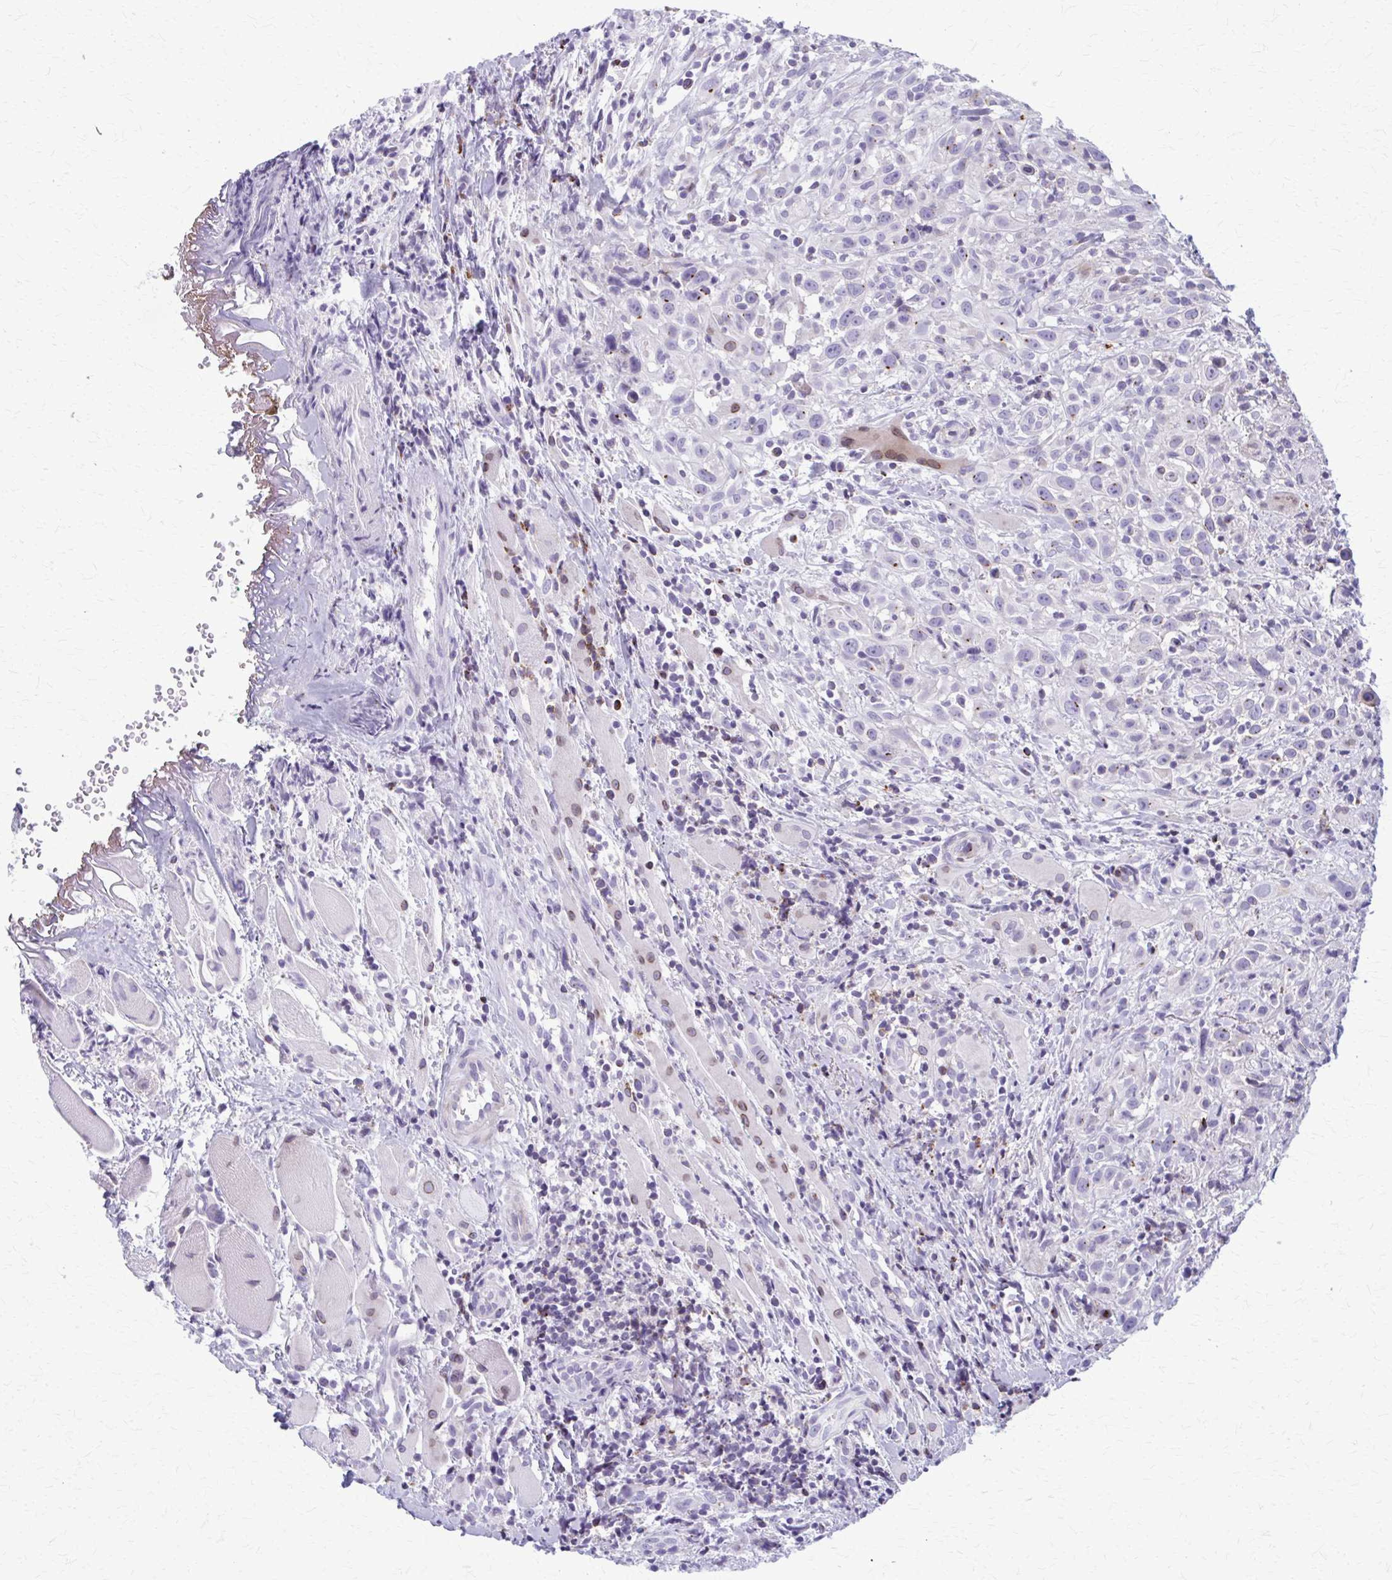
{"staining": {"intensity": "negative", "quantity": "none", "location": "none"}, "tissue": "head and neck cancer", "cell_type": "Tumor cells", "image_type": "cancer", "snomed": [{"axis": "morphology", "description": "Squamous cell carcinoma, NOS"}, {"axis": "topography", "description": "Head-Neck"}], "caption": "Immunohistochemistry (IHC) micrograph of neoplastic tissue: squamous cell carcinoma (head and neck) stained with DAB (3,3'-diaminobenzidine) displays no significant protein staining in tumor cells.", "gene": "PEDS1", "patient": {"sex": "female", "age": 95}}